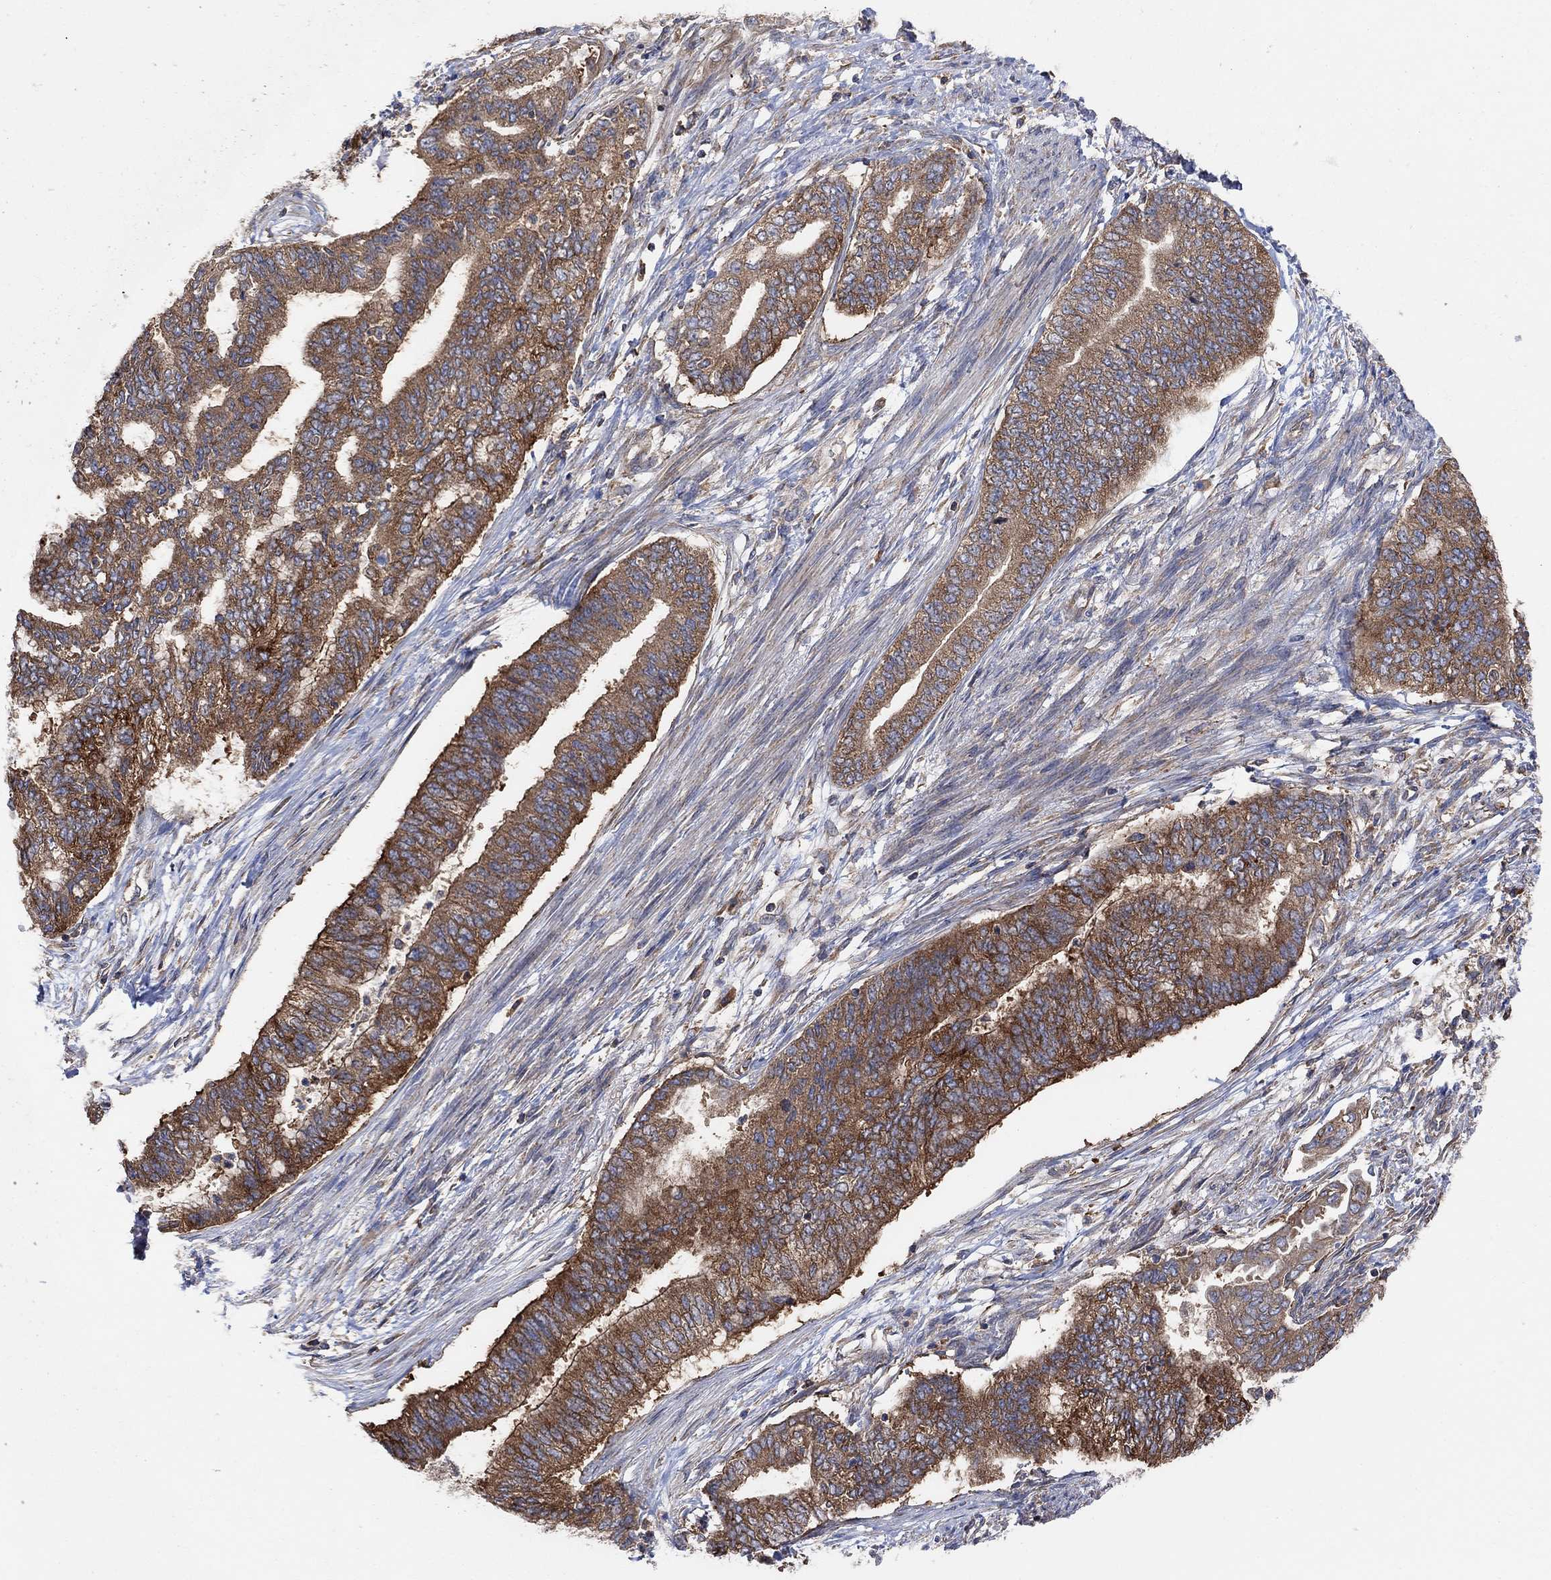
{"staining": {"intensity": "strong", "quantity": "25%-75%", "location": "cytoplasmic/membranous"}, "tissue": "endometrial cancer", "cell_type": "Tumor cells", "image_type": "cancer", "snomed": [{"axis": "morphology", "description": "Adenocarcinoma, NOS"}, {"axis": "topography", "description": "Endometrium"}], "caption": "This micrograph reveals IHC staining of human endometrial cancer, with high strong cytoplasmic/membranous positivity in approximately 25%-75% of tumor cells.", "gene": "BLOC1S3", "patient": {"sex": "female", "age": 65}}